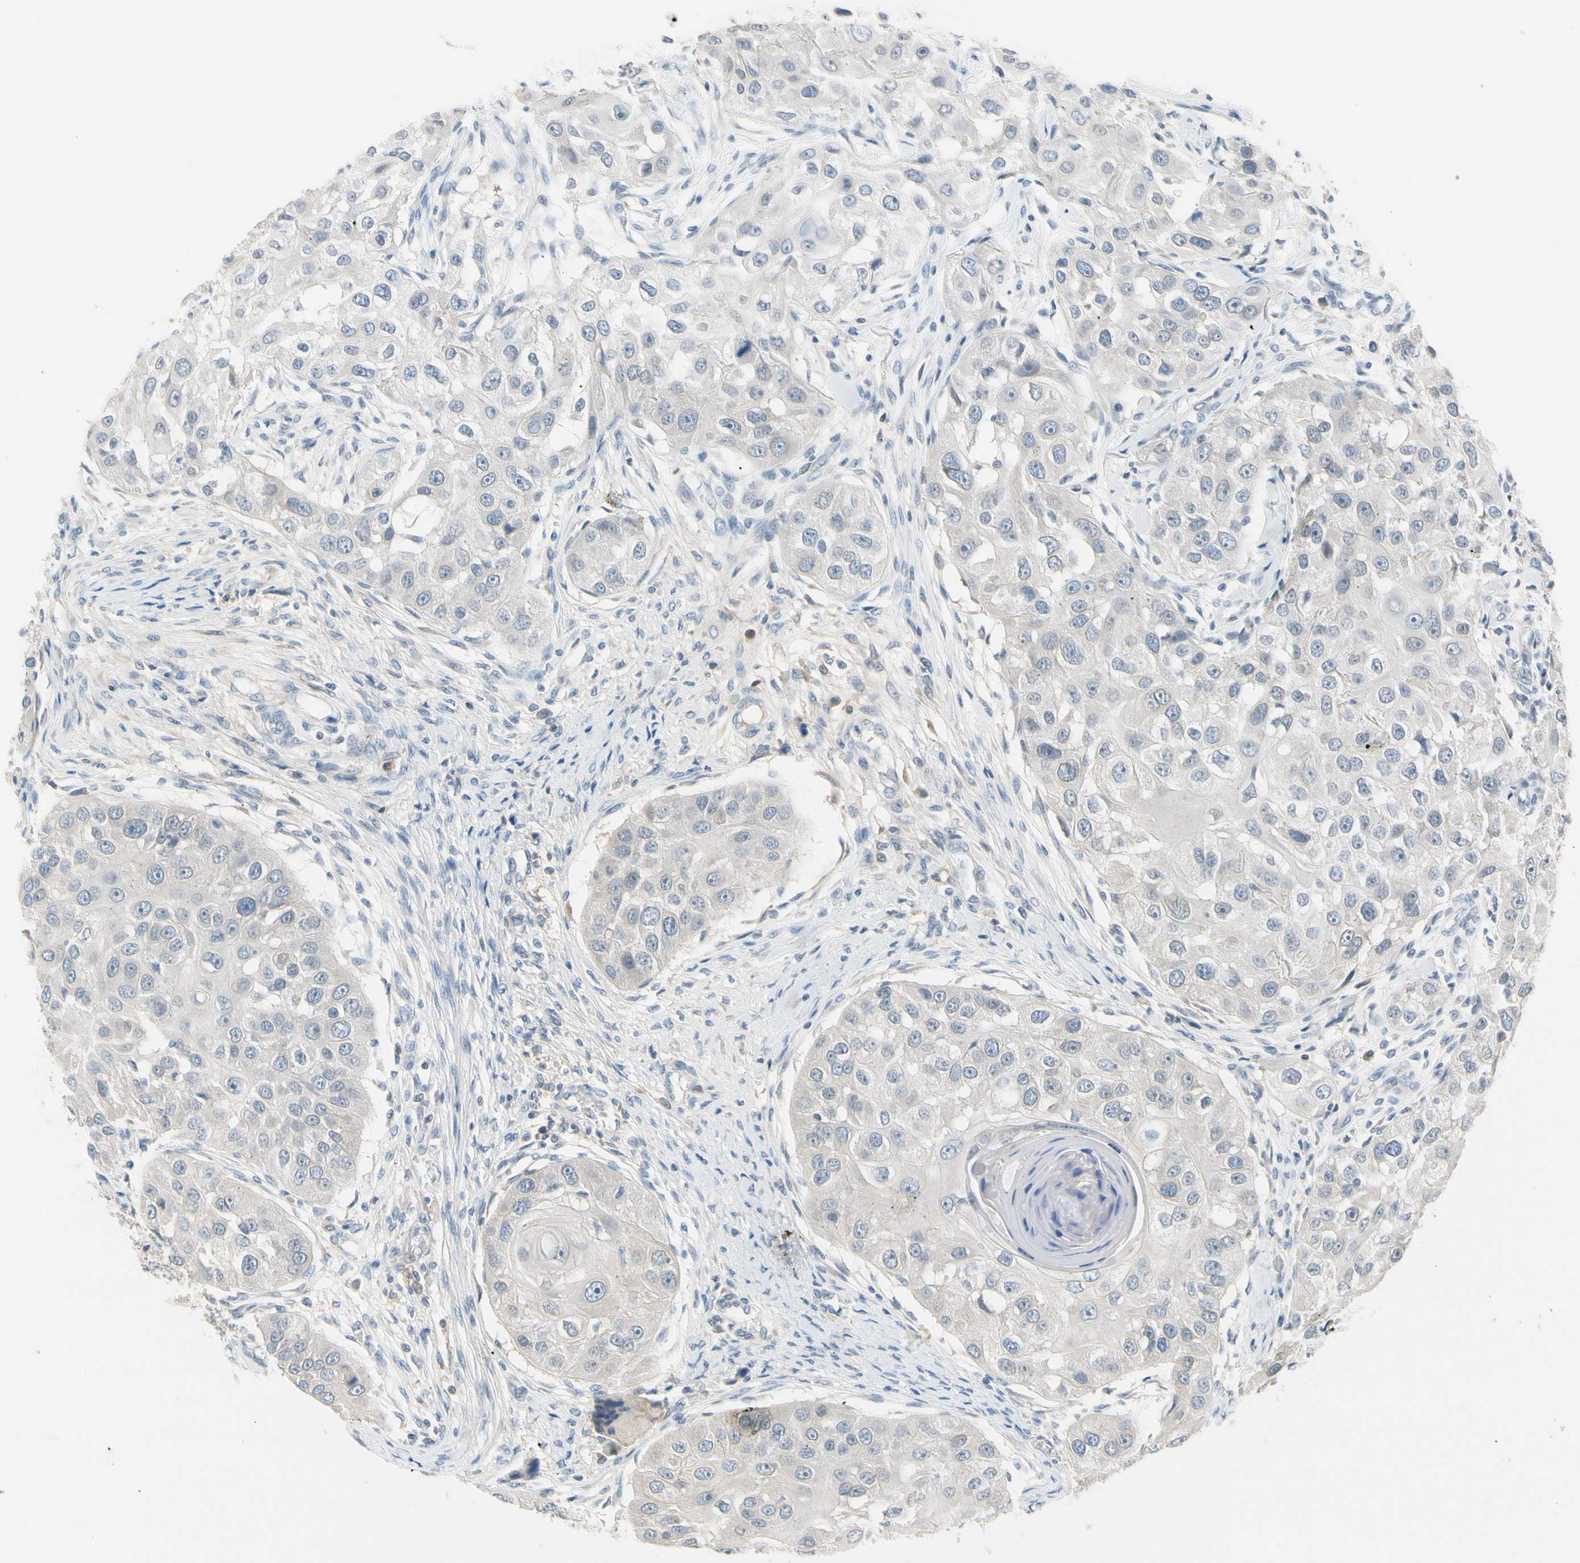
{"staining": {"intensity": "negative", "quantity": "none", "location": "none"}, "tissue": "head and neck cancer", "cell_type": "Tumor cells", "image_type": "cancer", "snomed": [{"axis": "morphology", "description": "Normal tissue, NOS"}, {"axis": "morphology", "description": "Squamous cell carcinoma, NOS"}, {"axis": "topography", "description": "Skeletal muscle"}, {"axis": "topography", "description": "Head-Neck"}], "caption": "The image reveals no staining of tumor cells in head and neck cancer.", "gene": "CNDP1", "patient": {"sex": "male", "age": 51}}